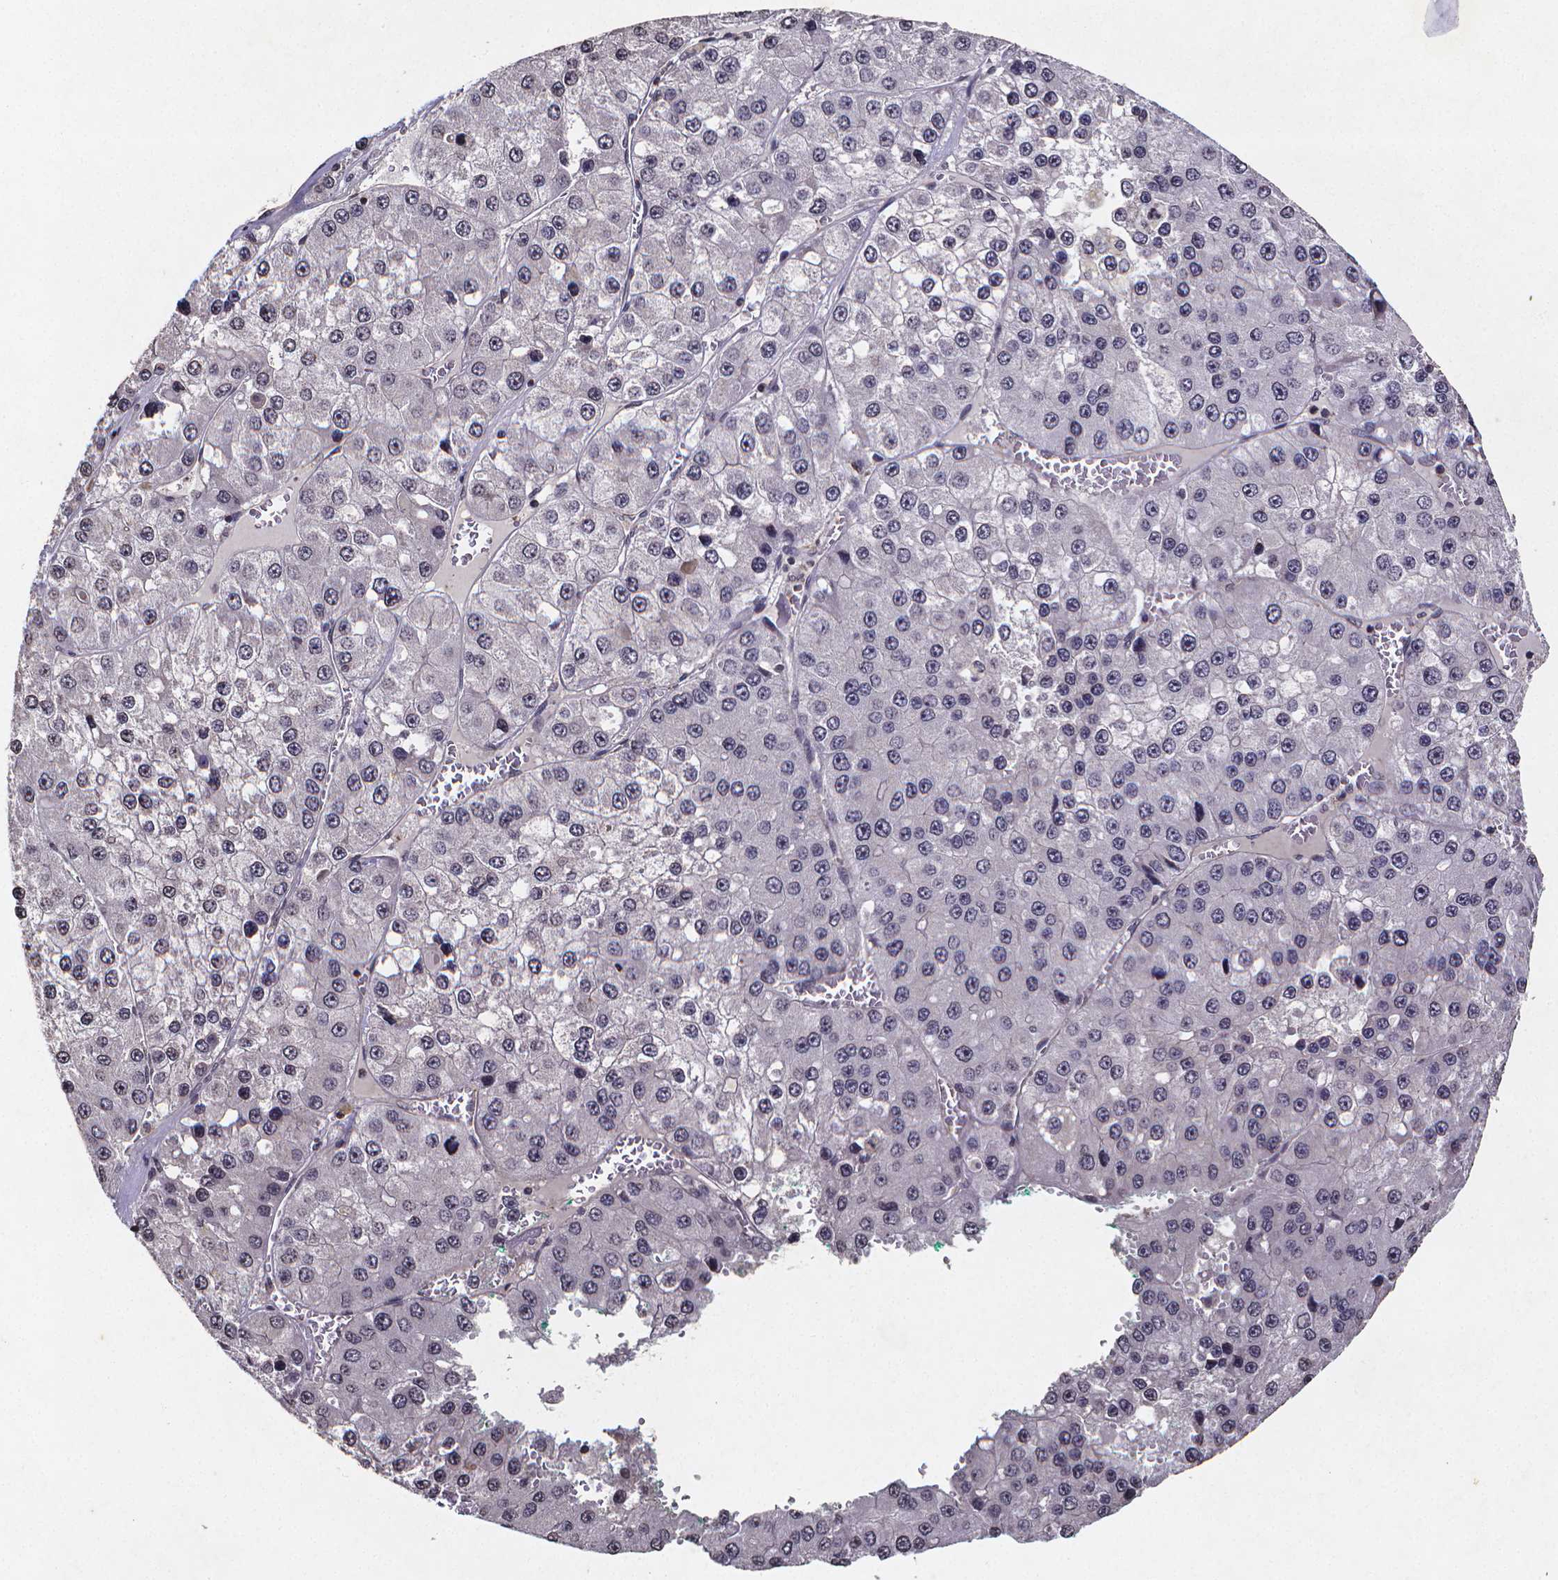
{"staining": {"intensity": "negative", "quantity": "none", "location": "none"}, "tissue": "liver cancer", "cell_type": "Tumor cells", "image_type": "cancer", "snomed": [{"axis": "morphology", "description": "Carcinoma, Hepatocellular, NOS"}, {"axis": "topography", "description": "Liver"}], "caption": "Hepatocellular carcinoma (liver) was stained to show a protein in brown. There is no significant expression in tumor cells. (DAB (3,3'-diaminobenzidine) IHC visualized using brightfield microscopy, high magnification).", "gene": "TP73", "patient": {"sex": "female", "age": 73}}